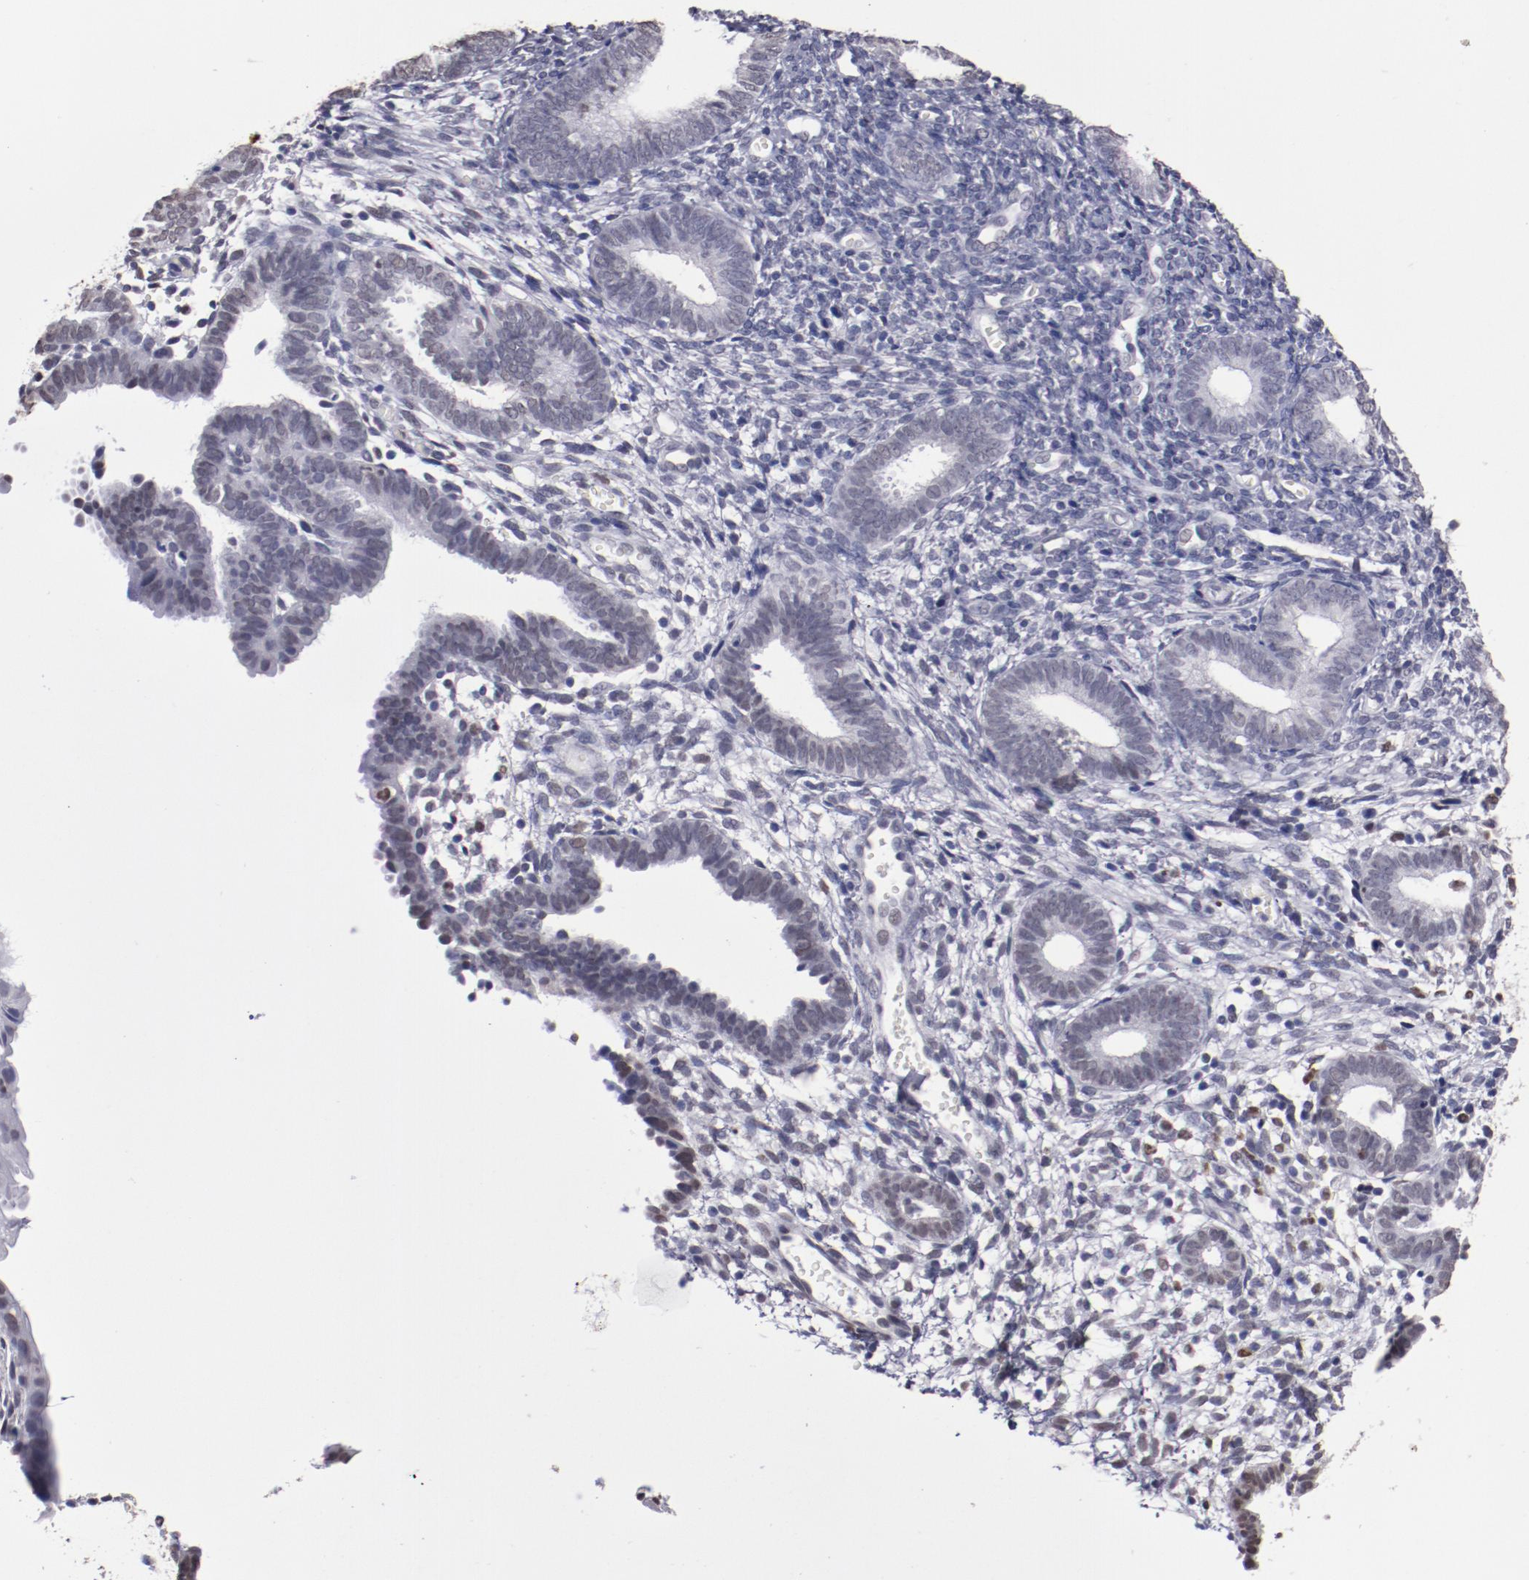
{"staining": {"intensity": "moderate", "quantity": "<25%", "location": "nuclear"}, "tissue": "endometrium", "cell_type": "Cells in endometrial stroma", "image_type": "normal", "snomed": [{"axis": "morphology", "description": "Normal tissue, NOS"}, {"axis": "topography", "description": "Smooth muscle"}, {"axis": "topography", "description": "Endometrium"}], "caption": "Protein expression analysis of unremarkable endometrium shows moderate nuclear staining in about <25% of cells in endometrial stroma.", "gene": "IRF4", "patient": {"sex": "female", "age": 57}}